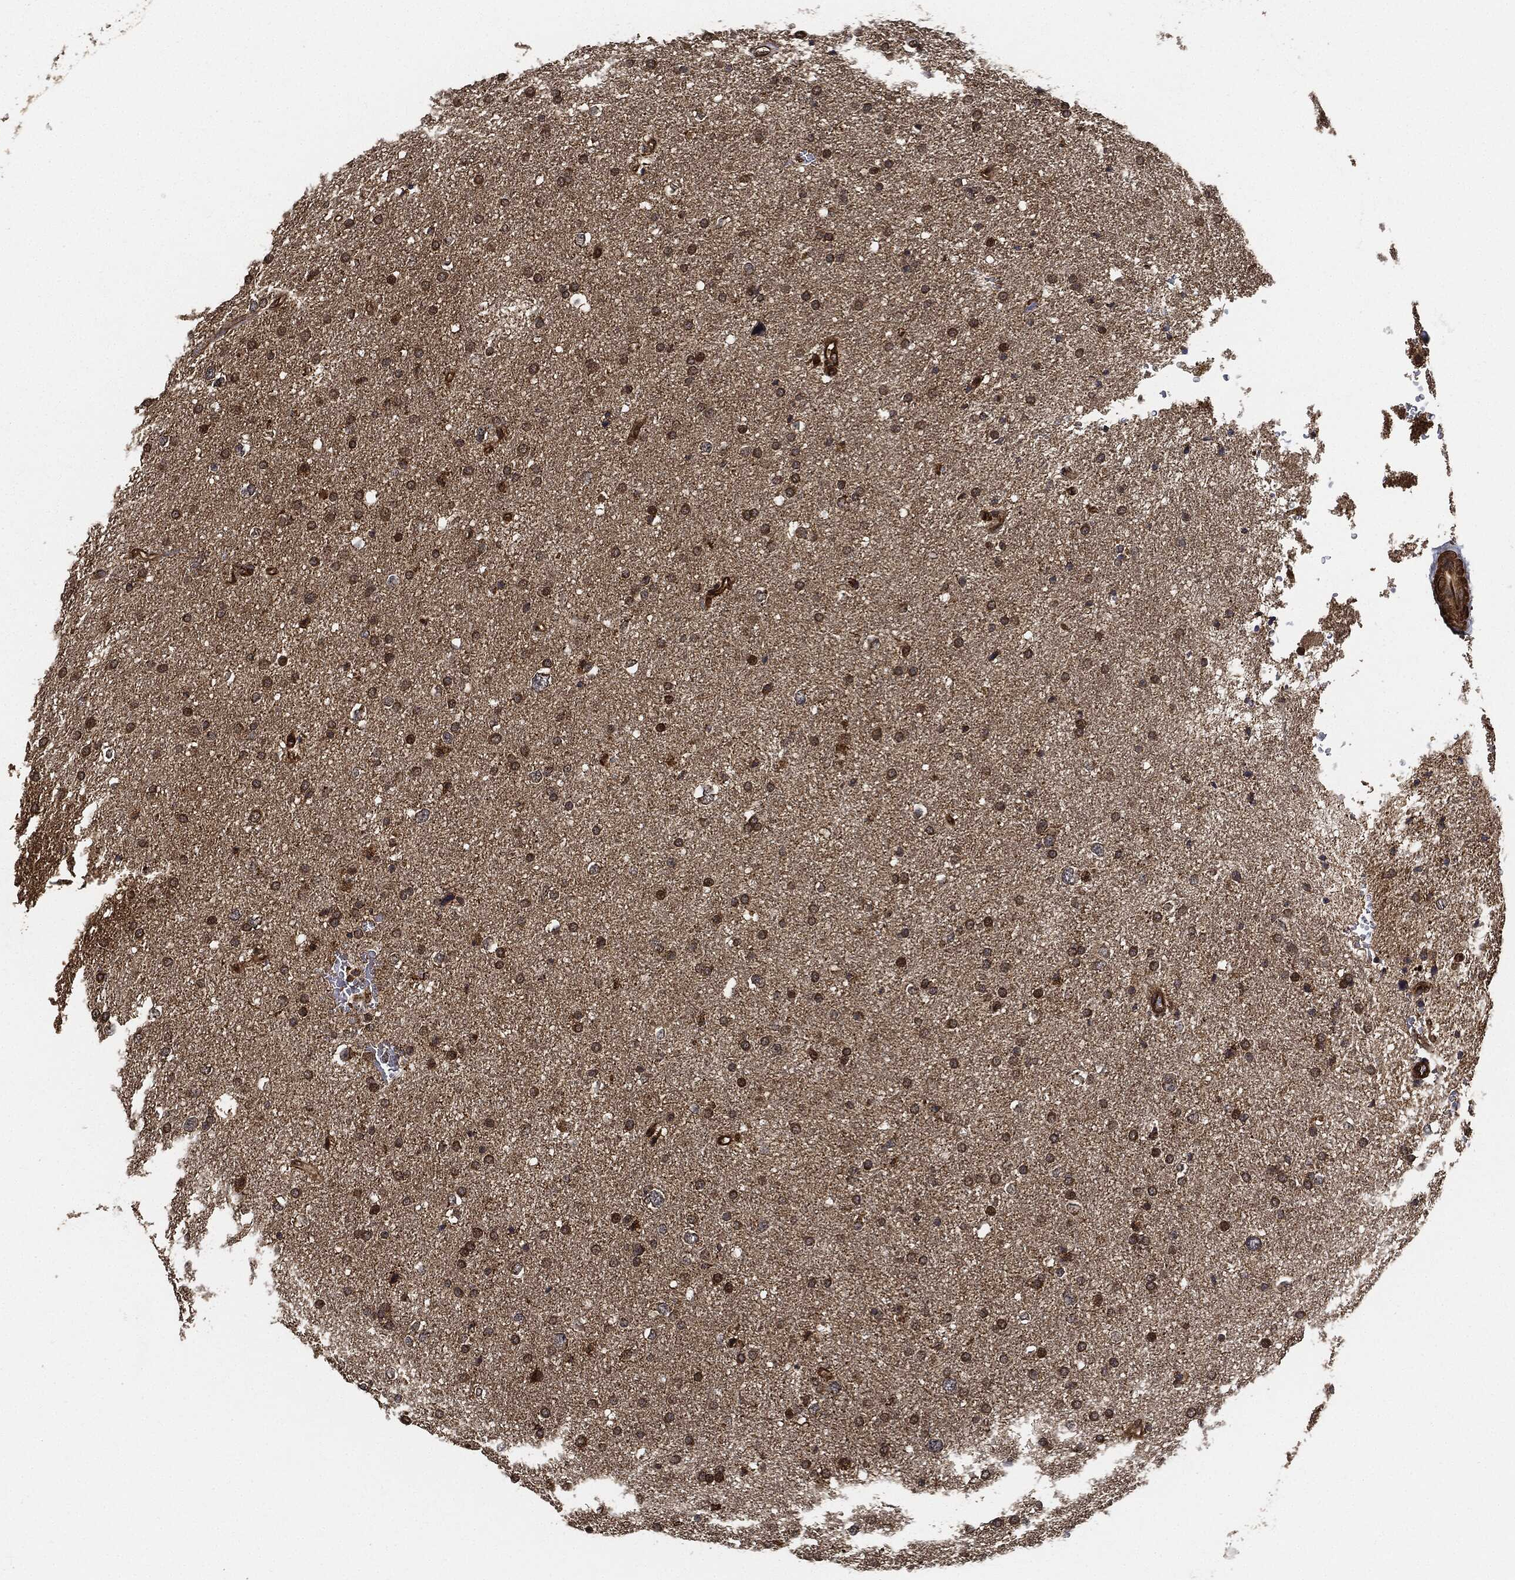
{"staining": {"intensity": "moderate", "quantity": ">75%", "location": "cytoplasmic/membranous"}, "tissue": "glioma", "cell_type": "Tumor cells", "image_type": "cancer", "snomed": [{"axis": "morphology", "description": "Glioma, malignant, Low grade"}, {"axis": "topography", "description": "Brain"}], "caption": "This is an image of immunohistochemistry (IHC) staining of malignant glioma (low-grade), which shows moderate staining in the cytoplasmic/membranous of tumor cells.", "gene": "CEP290", "patient": {"sex": "female", "age": 37}}